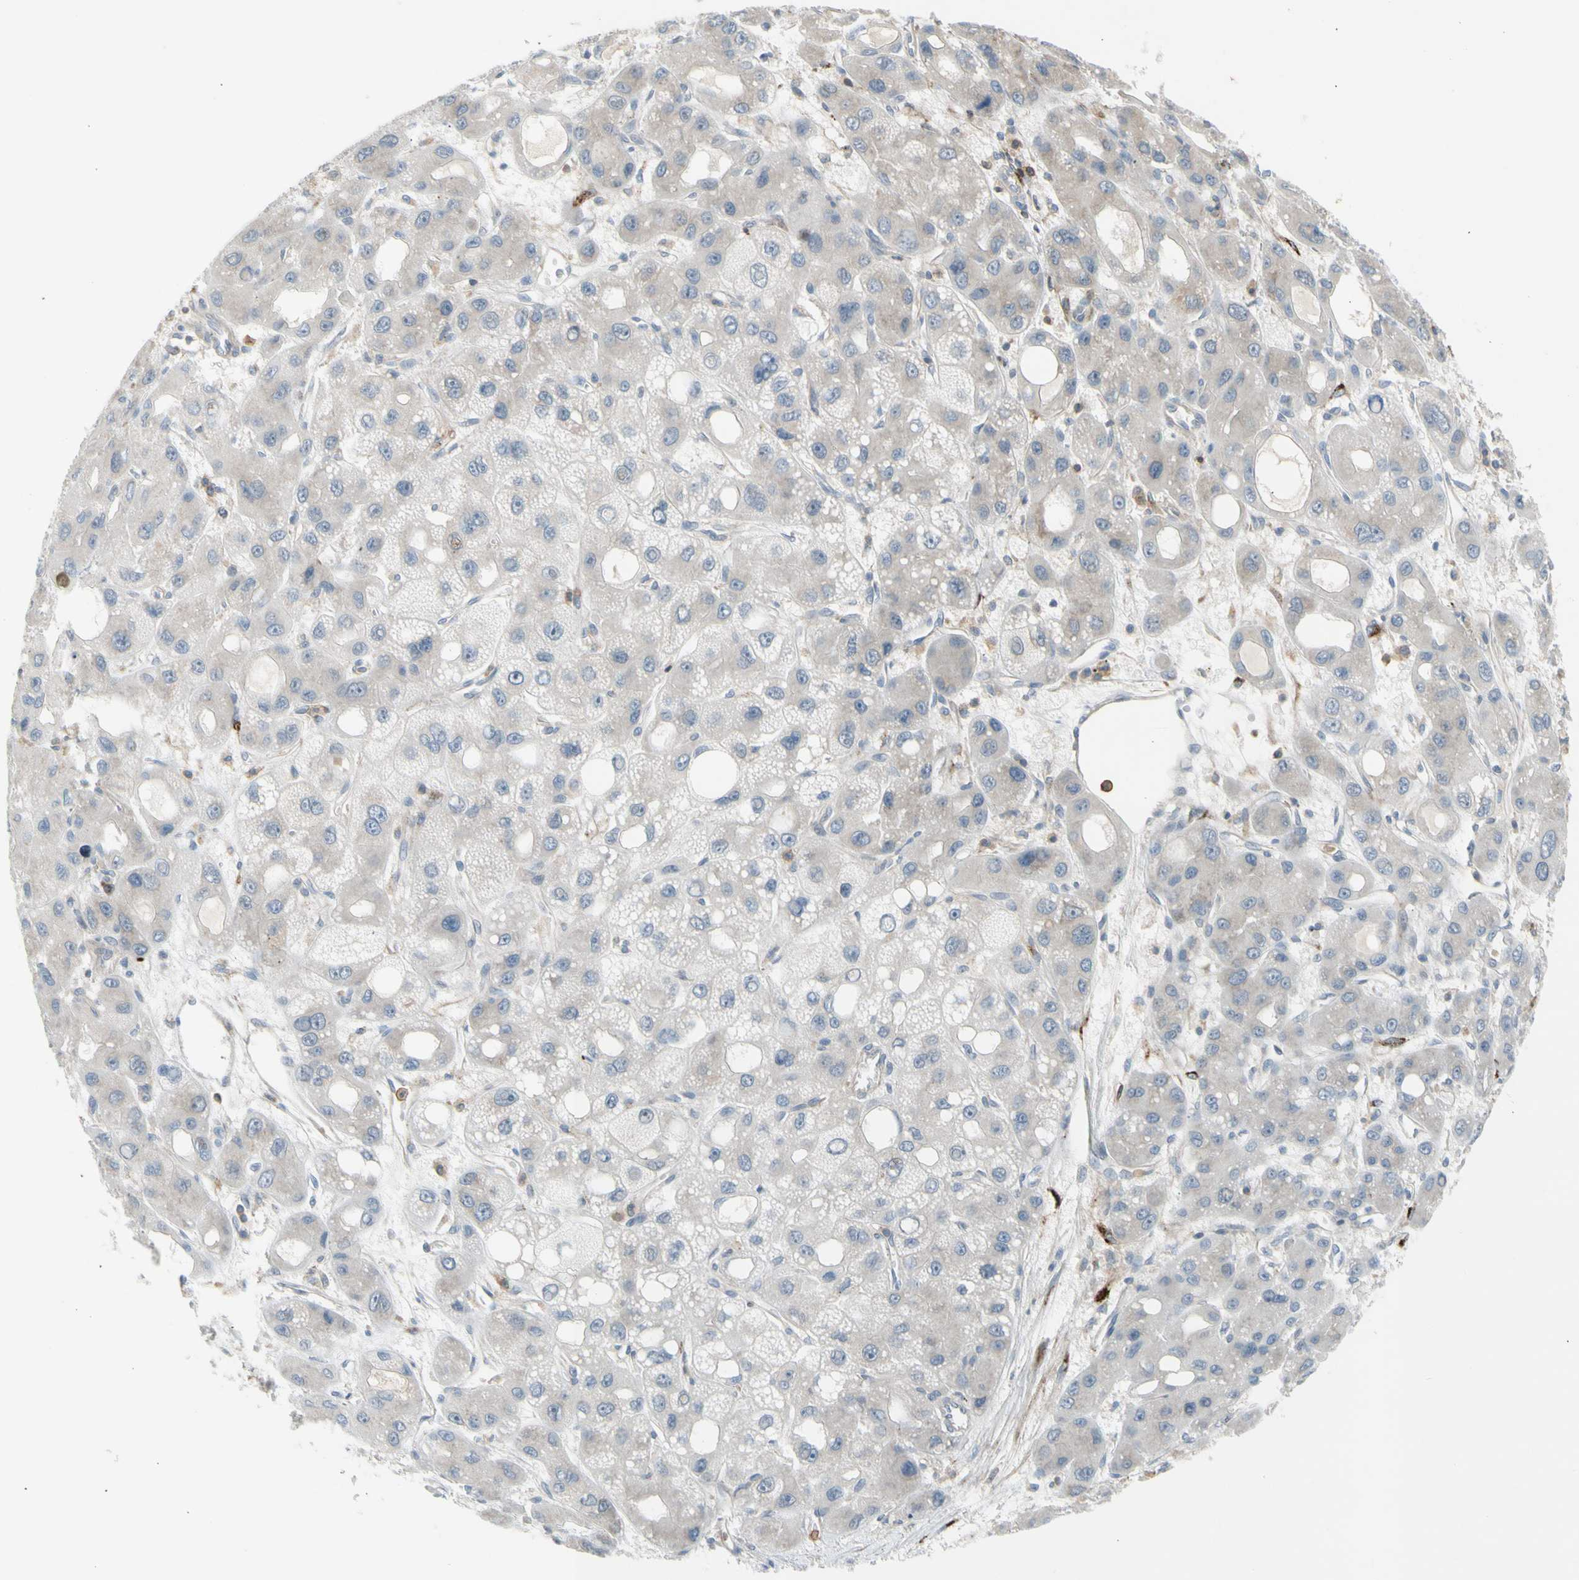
{"staining": {"intensity": "negative", "quantity": "none", "location": "none"}, "tissue": "liver cancer", "cell_type": "Tumor cells", "image_type": "cancer", "snomed": [{"axis": "morphology", "description": "Carcinoma, Hepatocellular, NOS"}, {"axis": "topography", "description": "Liver"}], "caption": "Immunohistochemical staining of hepatocellular carcinoma (liver) demonstrates no significant expression in tumor cells.", "gene": "GALNT5", "patient": {"sex": "male", "age": 55}}